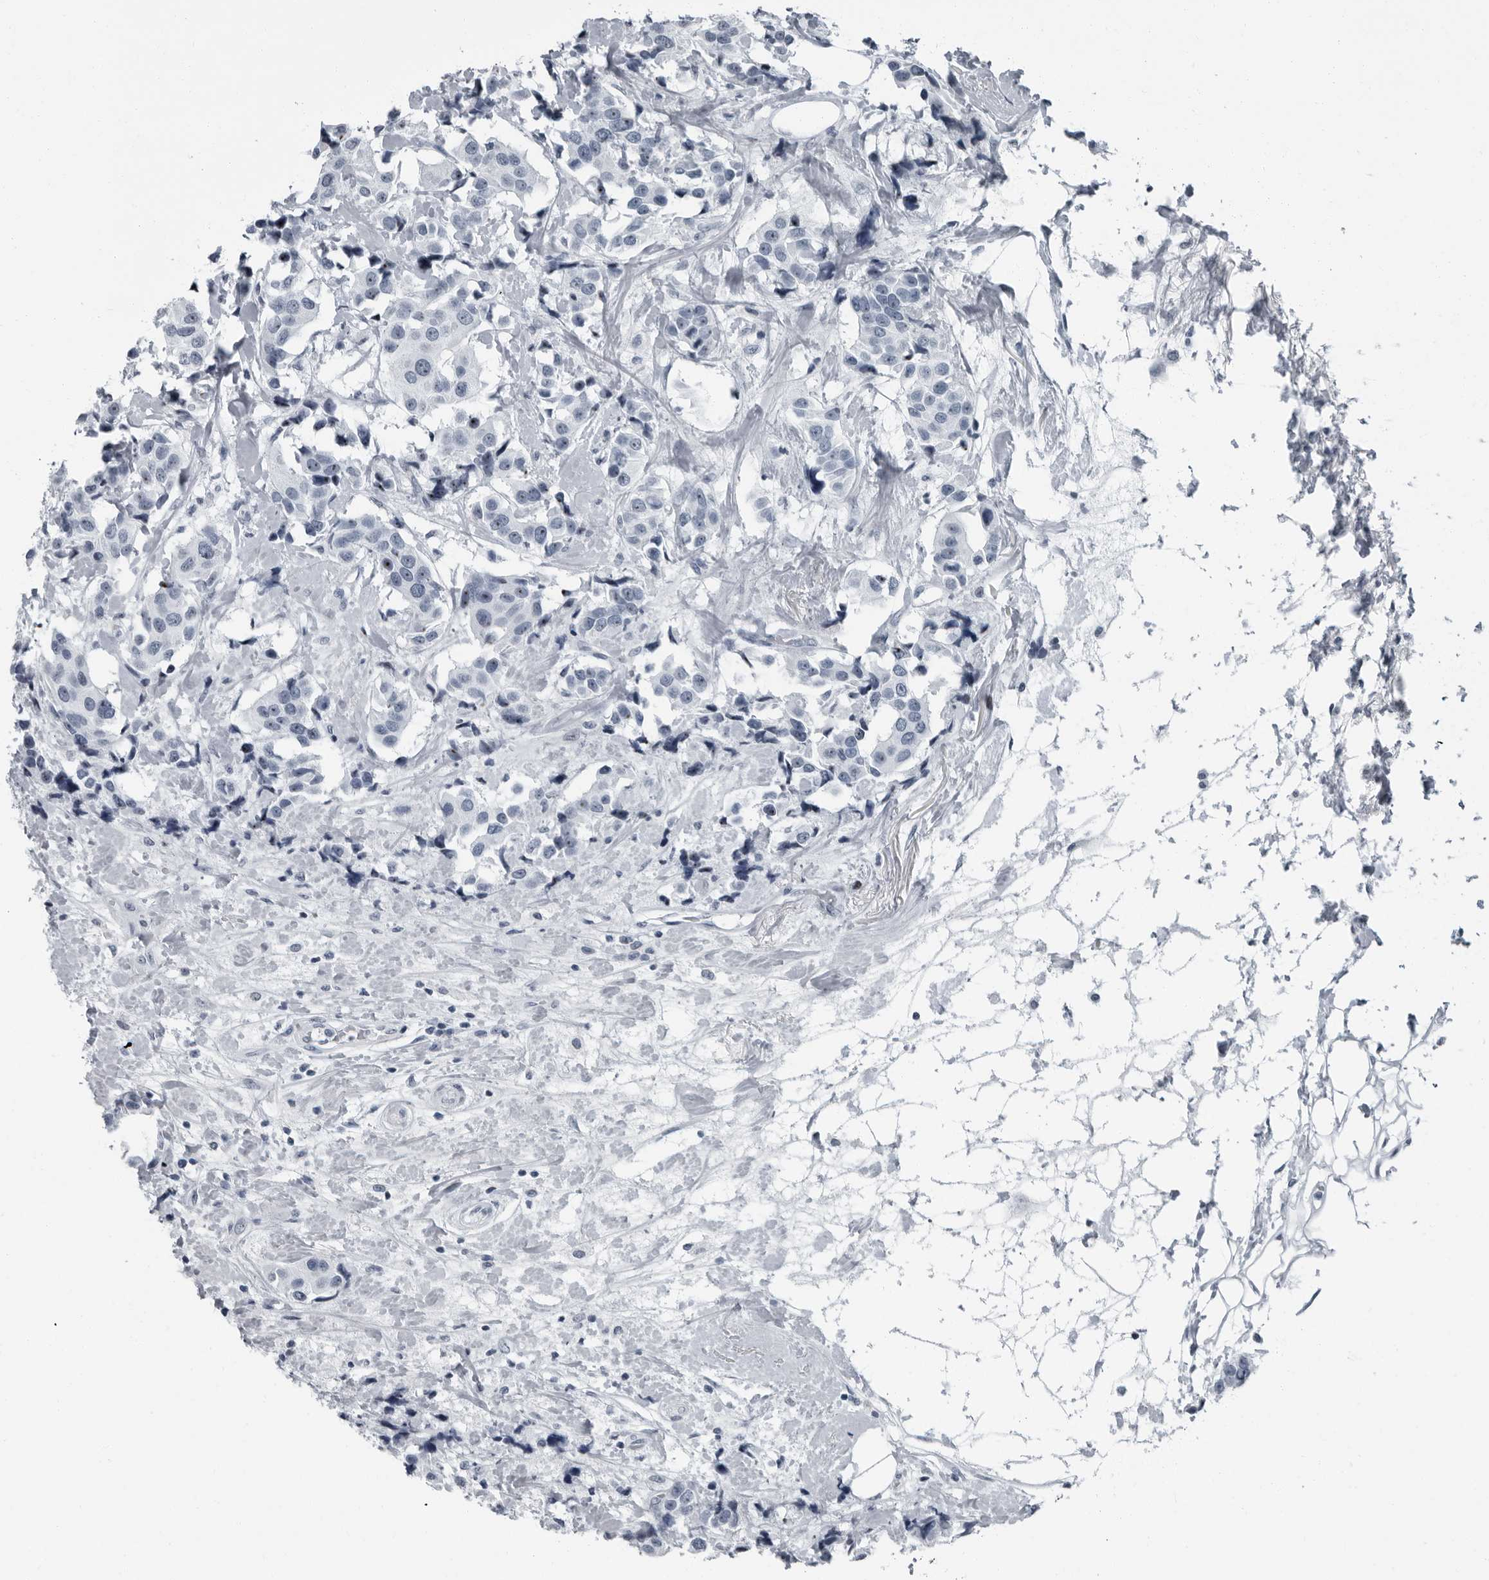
{"staining": {"intensity": "negative", "quantity": "none", "location": "none"}, "tissue": "breast cancer", "cell_type": "Tumor cells", "image_type": "cancer", "snomed": [{"axis": "morphology", "description": "Normal tissue, NOS"}, {"axis": "morphology", "description": "Duct carcinoma"}, {"axis": "topography", "description": "Breast"}], "caption": "An immunohistochemistry (IHC) photomicrograph of breast infiltrating ductal carcinoma is shown. There is no staining in tumor cells of breast infiltrating ductal carcinoma. (DAB (3,3'-diaminobenzidine) immunohistochemistry (IHC) visualized using brightfield microscopy, high magnification).", "gene": "PDCD11", "patient": {"sex": "female", "age": 39}}